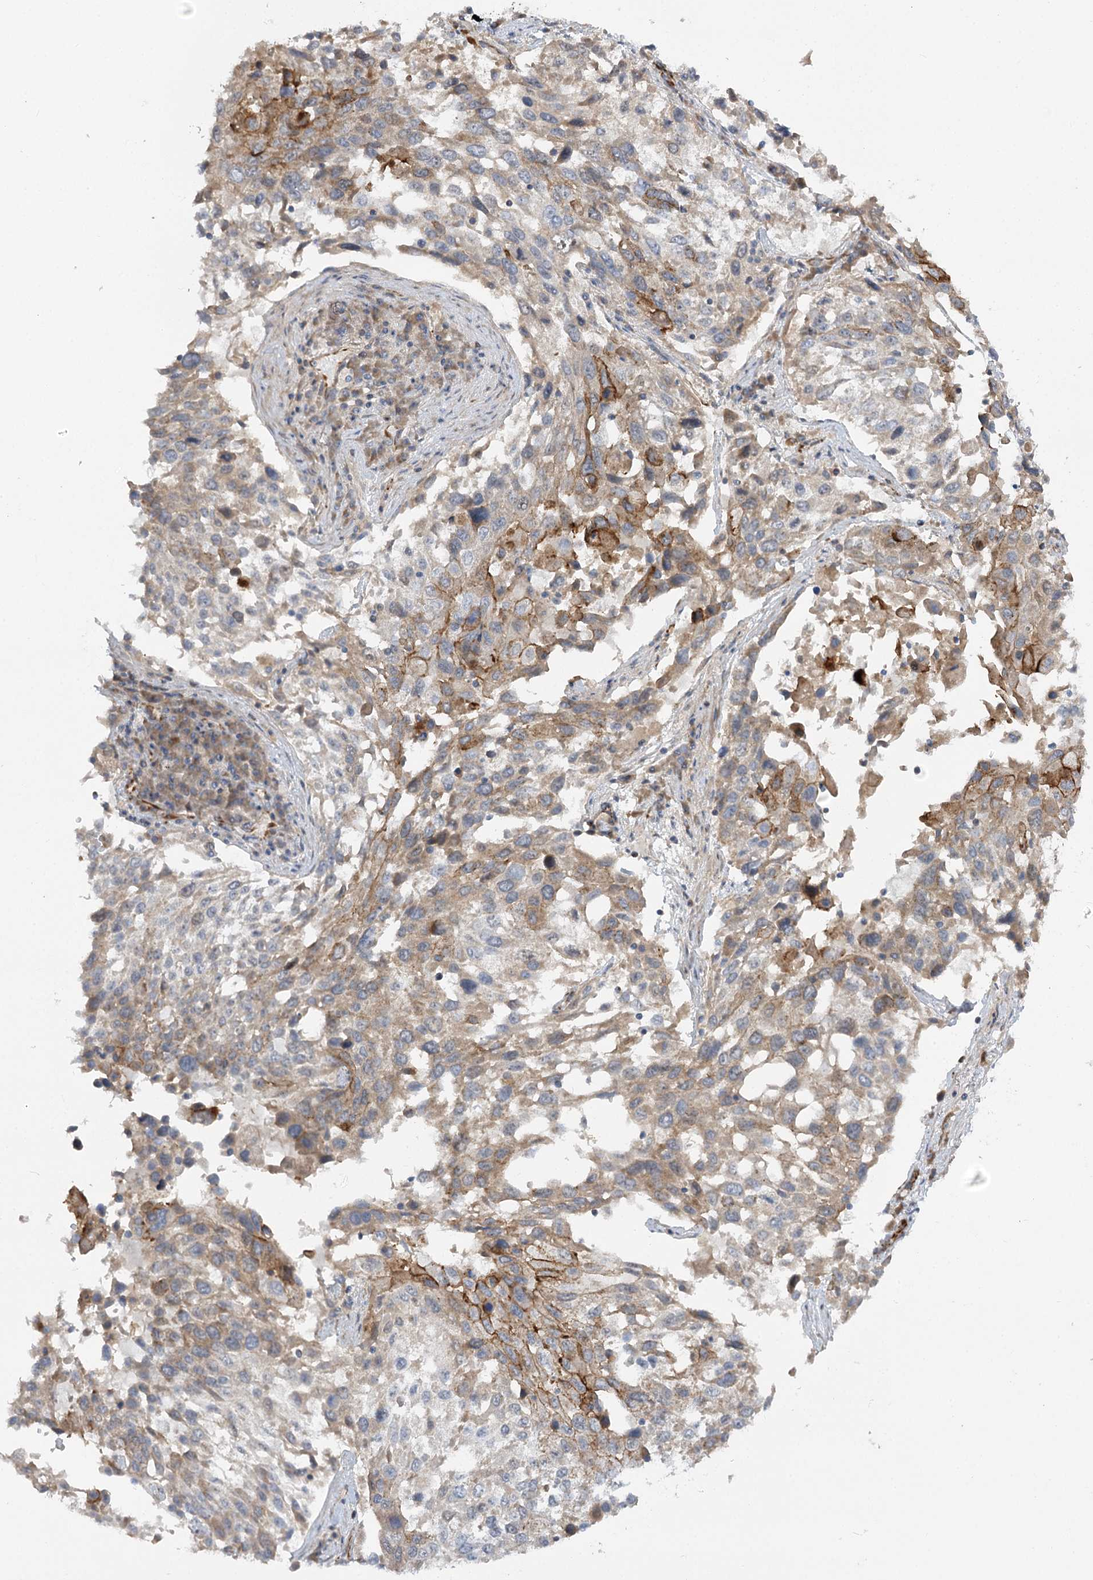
{"staining": {"intensity": "moderate", "quantity": "<25%", "location": "cytoplasmic/membranous"}, "tissue": "lung cancer", "cell_type": "Tumor cells", "image_type": "cancer", "snomed": [{"axis": "morphology", "description": "Squamous cell carcinoma, NOS"}, {"axis": "topography", "description": "Lung"}], "caption": "IHC histopathology image of squamous cell carcinoma (lung) stained for a protein (brown), which shows low levels of moderate cytoplasmic/membranous staining in approximately <25% of tumor cells.", "gene": "KIAA0825", "patient": {"sex": "male", "age": 65}}